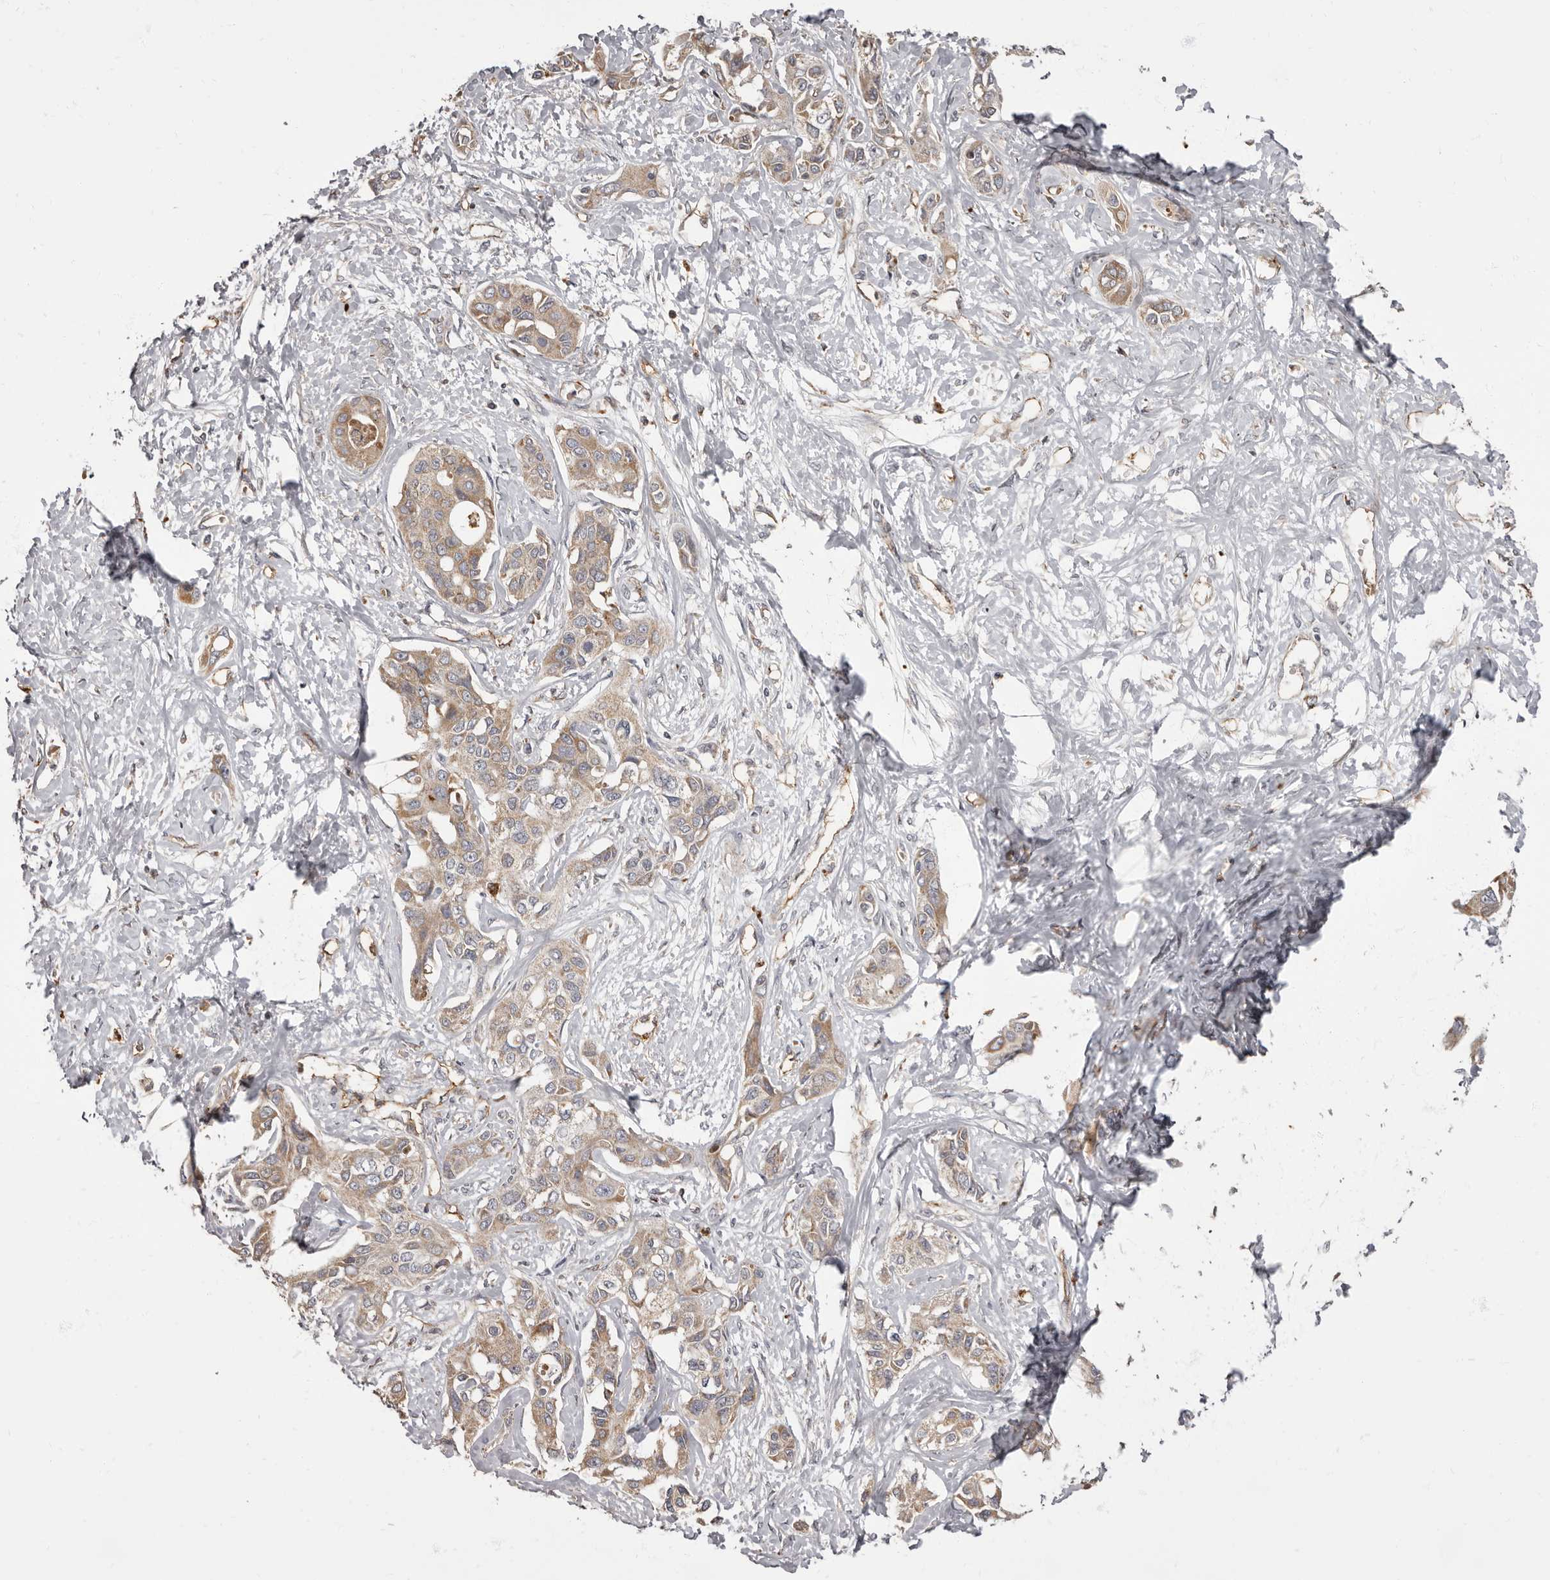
{"staining": {"intensity": "moderate", "quantity": ">75%", "location": "cytoplasmic/membranous"}, "tissue": "liver cancer", "cell_type": "Tumor cells", "image_type": "cancer", "snomed": [{"axis": "morphology", "description": "Cholangiocarcinoma"}, {"axis": "topography", "description": "Liver"}], "caption": "This histopathology image reveals liver cancer (cholangiocarcinoma) stained with immunohistochemistry to label a protein in brown. The cytoplasmic/membranous of tumor cells show moderate positivity for the protein. Nuclei are counter-stained blue.", "gene": "ADCY2", "patient": {"sex": "male", "age": 59}}